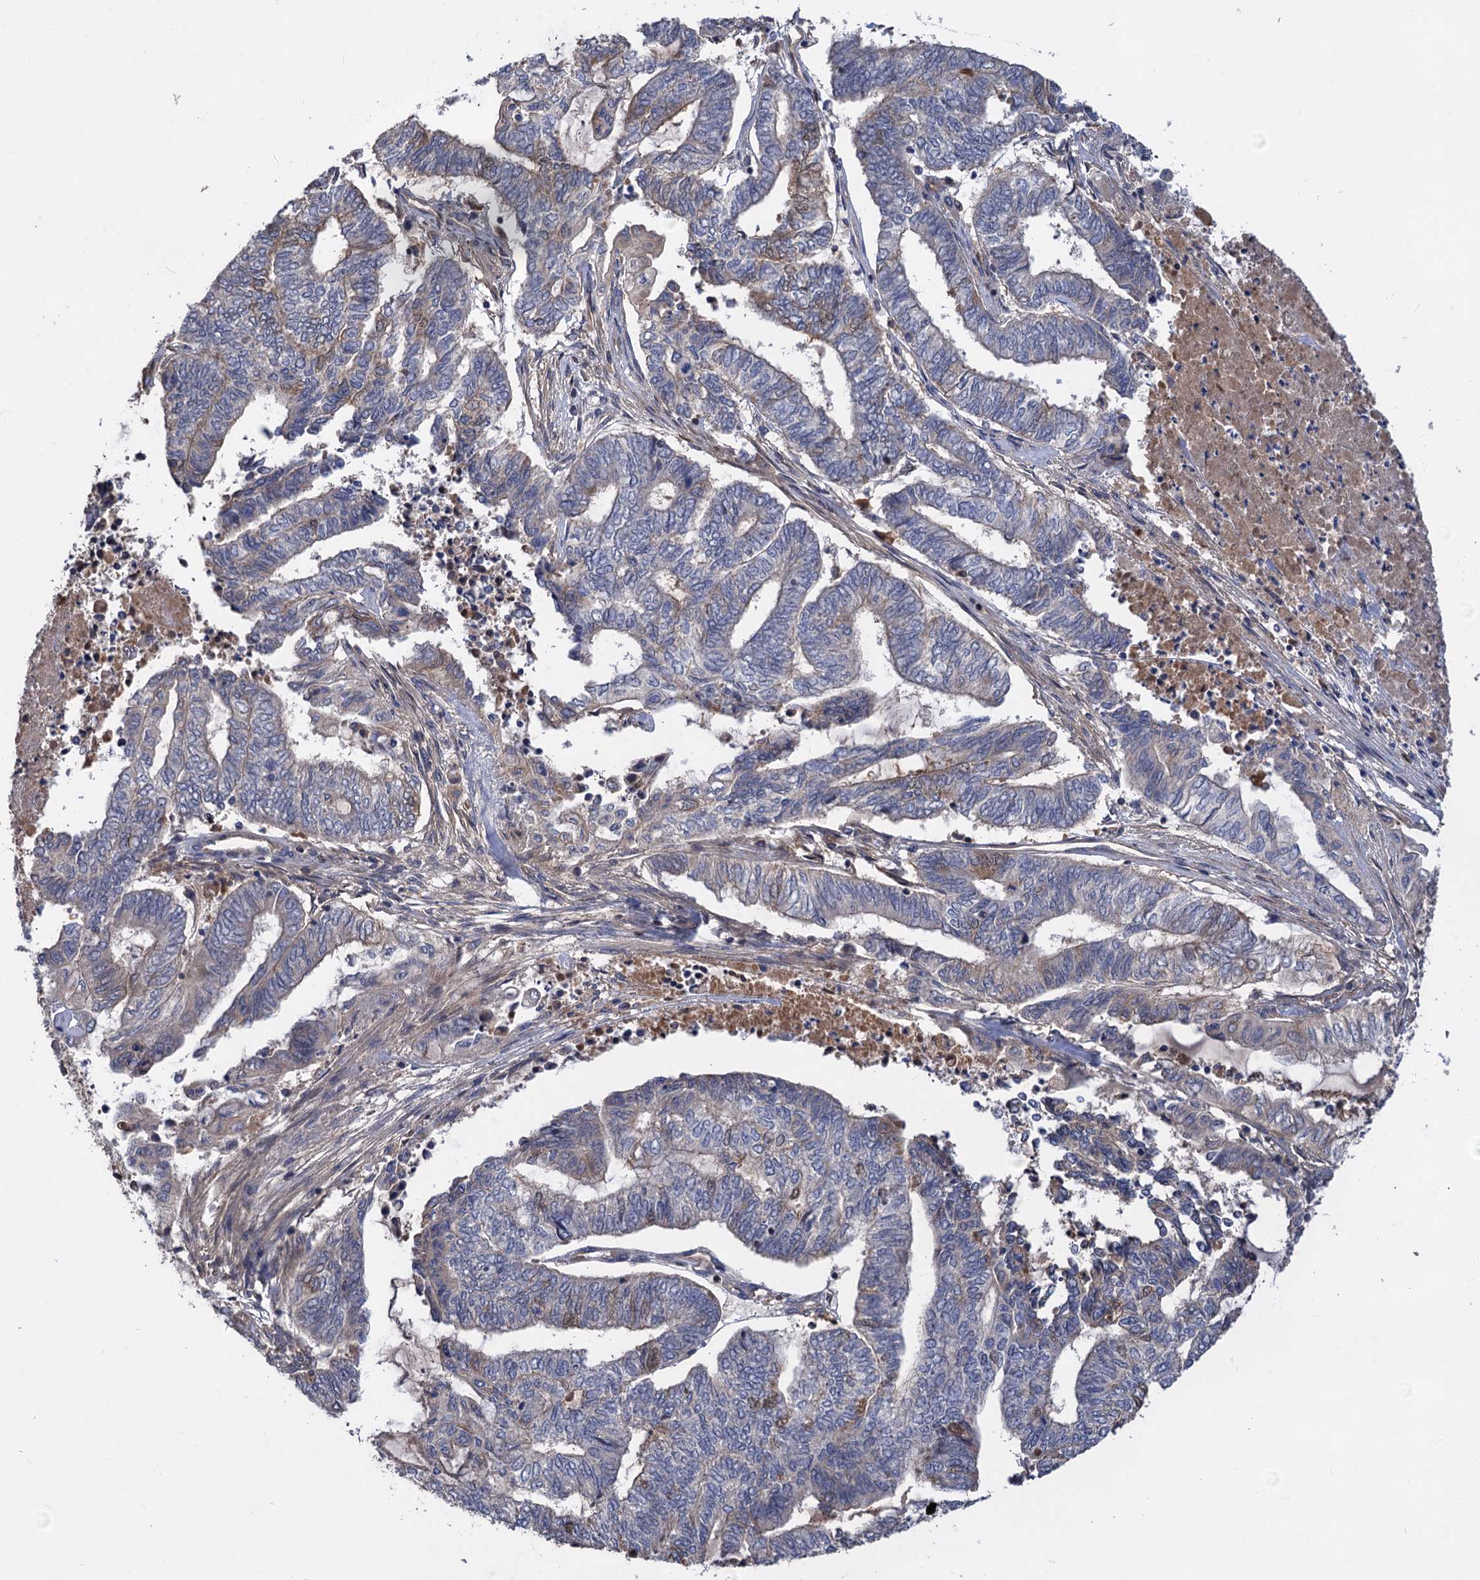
{"staining": {"intensity": "weak", "quantity": "<25%", "location": "cytoplasmic/membranous"}, "tissue": "endometrial cancer", "cell_type": "Tumor cells", "image_type": "cancer", "snomed": [{"axis": "morphology", "description": "Adenocarcinoma, NOS"}, {"axis": "topography", "description": "Uterus"}, {"axis": "topography", "description": "Endometrium"}], "caption": "Micrograph shows no protein expression in tumor cells of endometrial adenocarcinoma tissue.", "gene": "DGKA", "patient": {"sex": "female", "age": 70}}